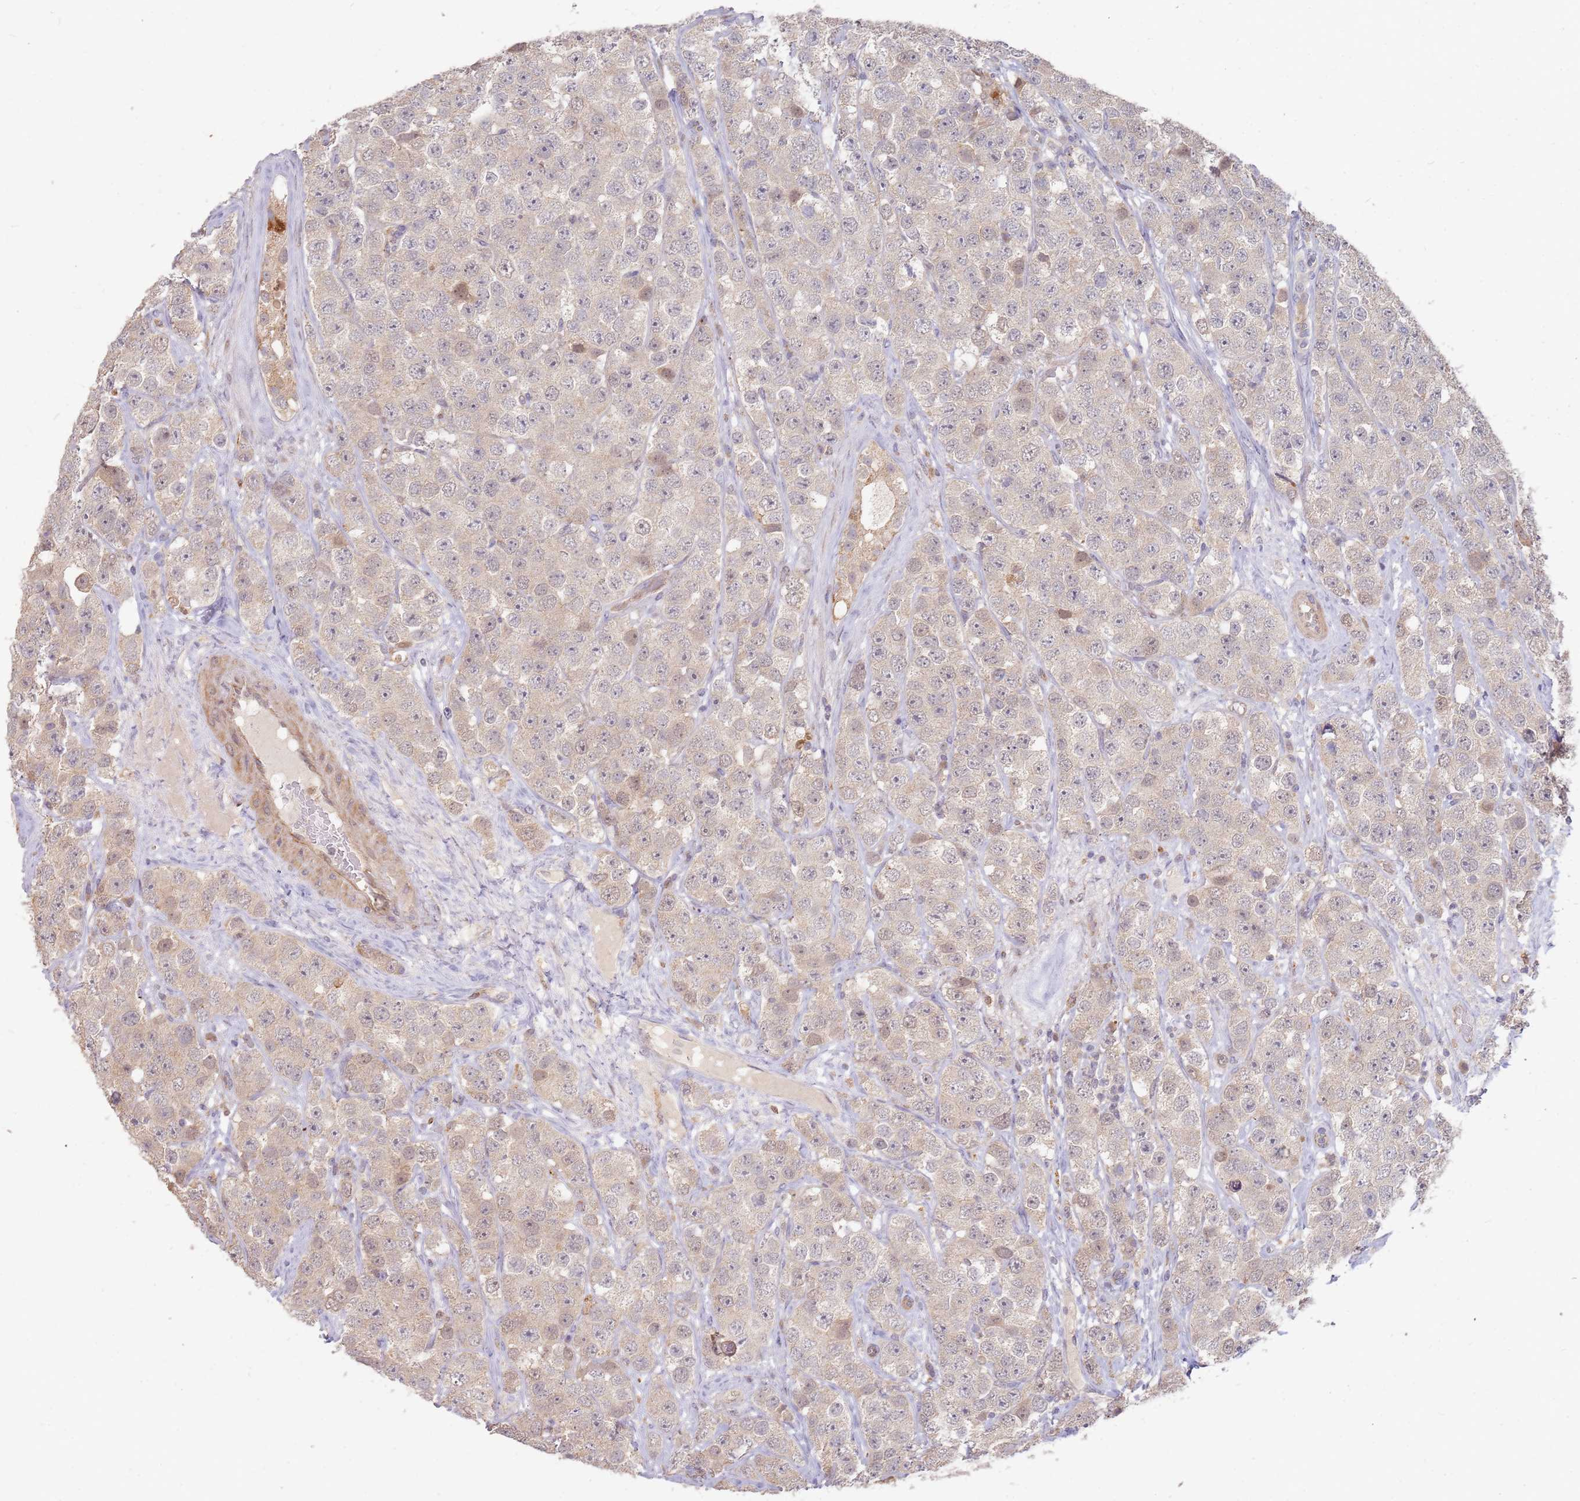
{"staining": {"intensity": "weak", "quantity": ">75%", "location": "cytoplasmic/membranous"}, "tissue": "testis cancer", "cell_type": "Tumor cells", "image_type": "cancer", "snomed": [{"axis": "morphology", "description": "Seminoma, NOS"}, {"axis": "topography", "description": "Testis"}], "caption": "Tumor cells reveal weak cytoplasmic/membranous expression in approximately >75% of cells in seminoma (testis). (DAB (3,3'-diaminobenzidine) = brown stain, brightfield microscopy at high magnification).", "gene": "MPEG1", "patient": {"sex": "male", "age": 28}}